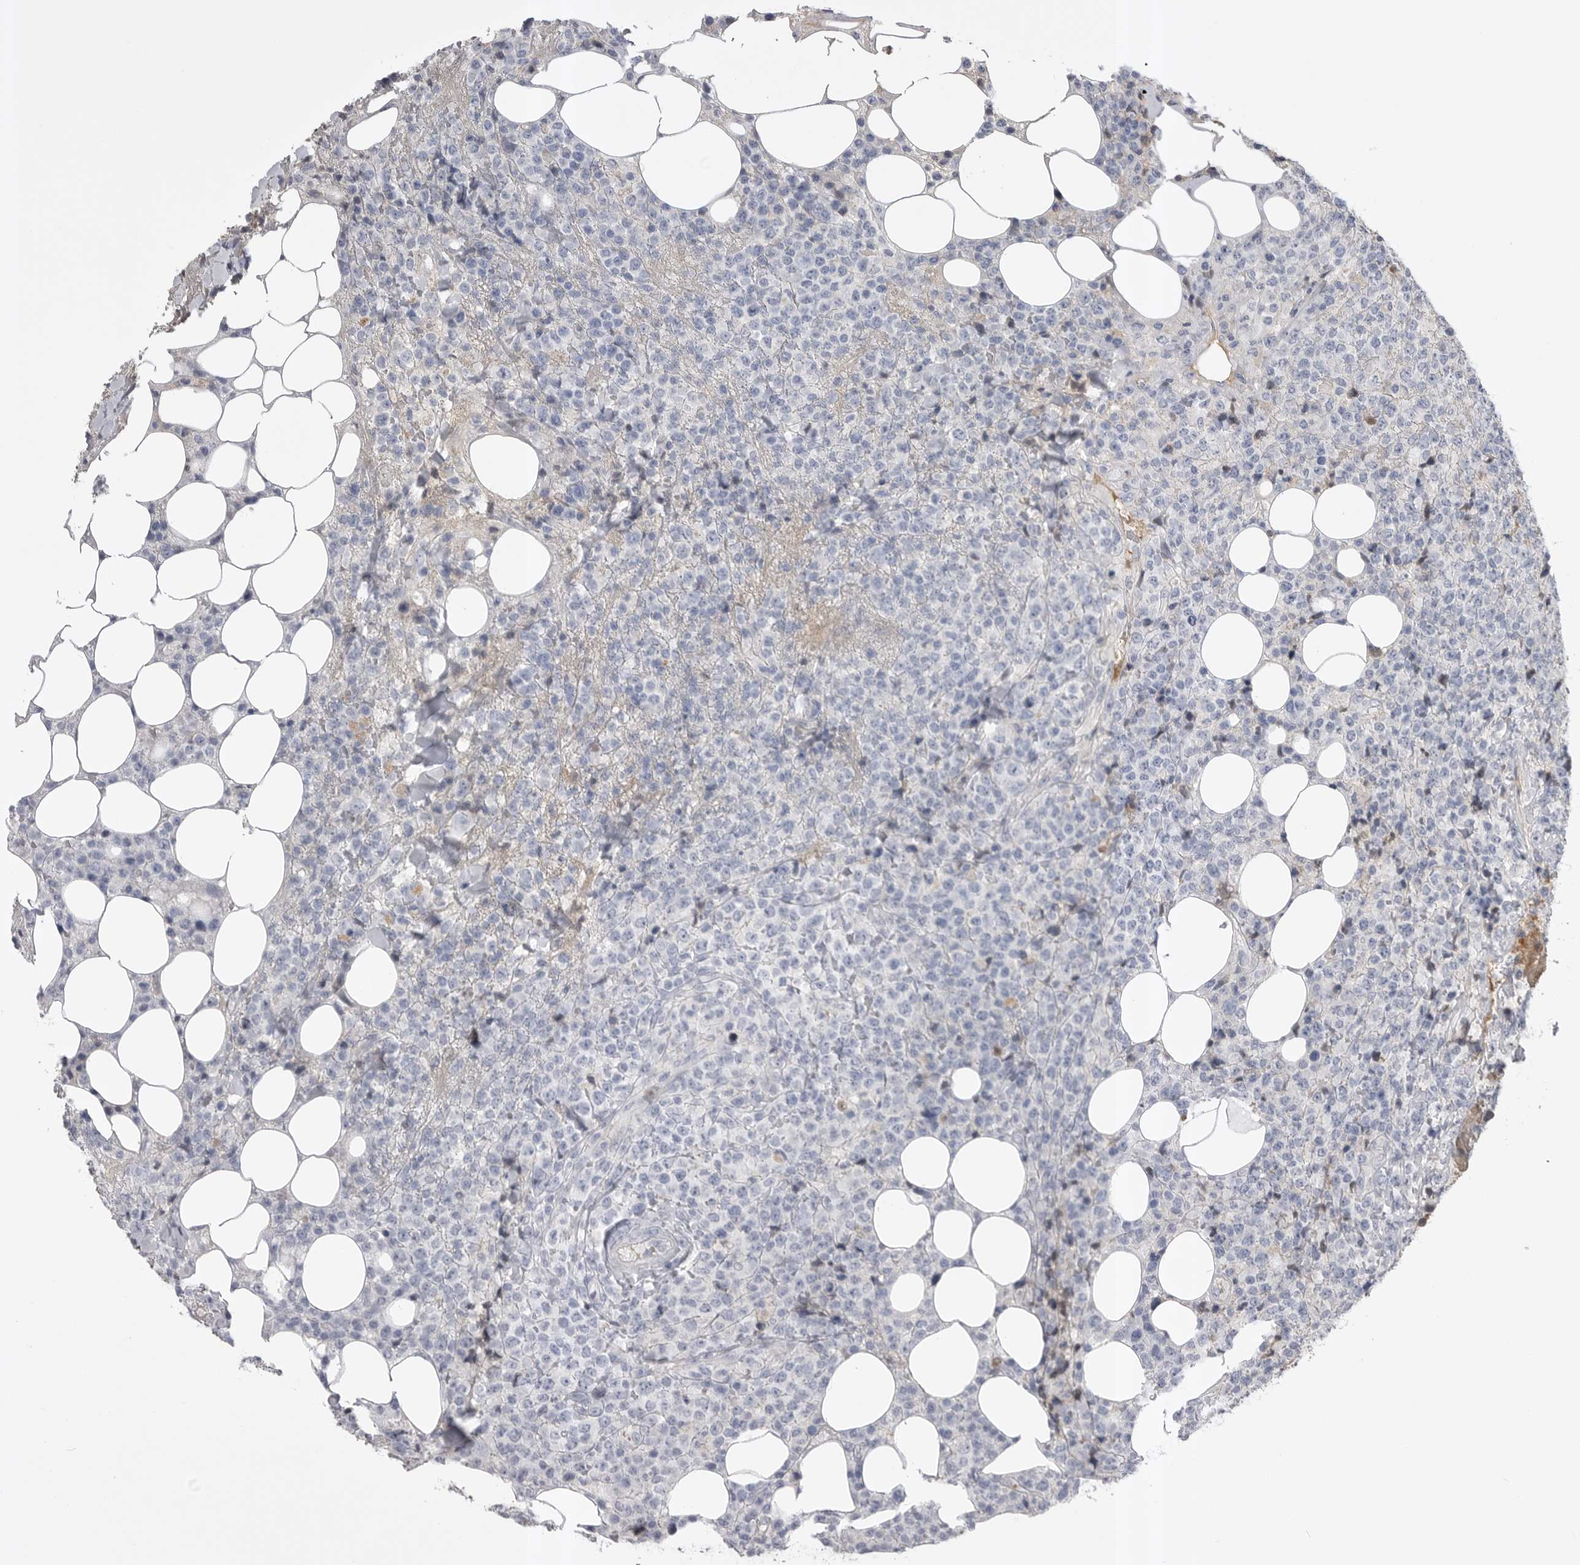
{"staining": {"intensity": "negative", "quantity": "none", "location": "none"}, "tissue": "lymphoma", "cell_type": "Tumor cells", "image_type": "cancer", "snomed": [{"axis": "morphology", "description": "Malignant lymphoma, non-Hodgkin's type, High grade"}, {"axis": "topography", "description": "Lymph node"}], "caption": "Tumor cells show no significant expression in high-grade malignant lymphoma, non-Hodgkin's type.", "gene": "AHSG", "patient": {"sex": "male", "age": 13}}